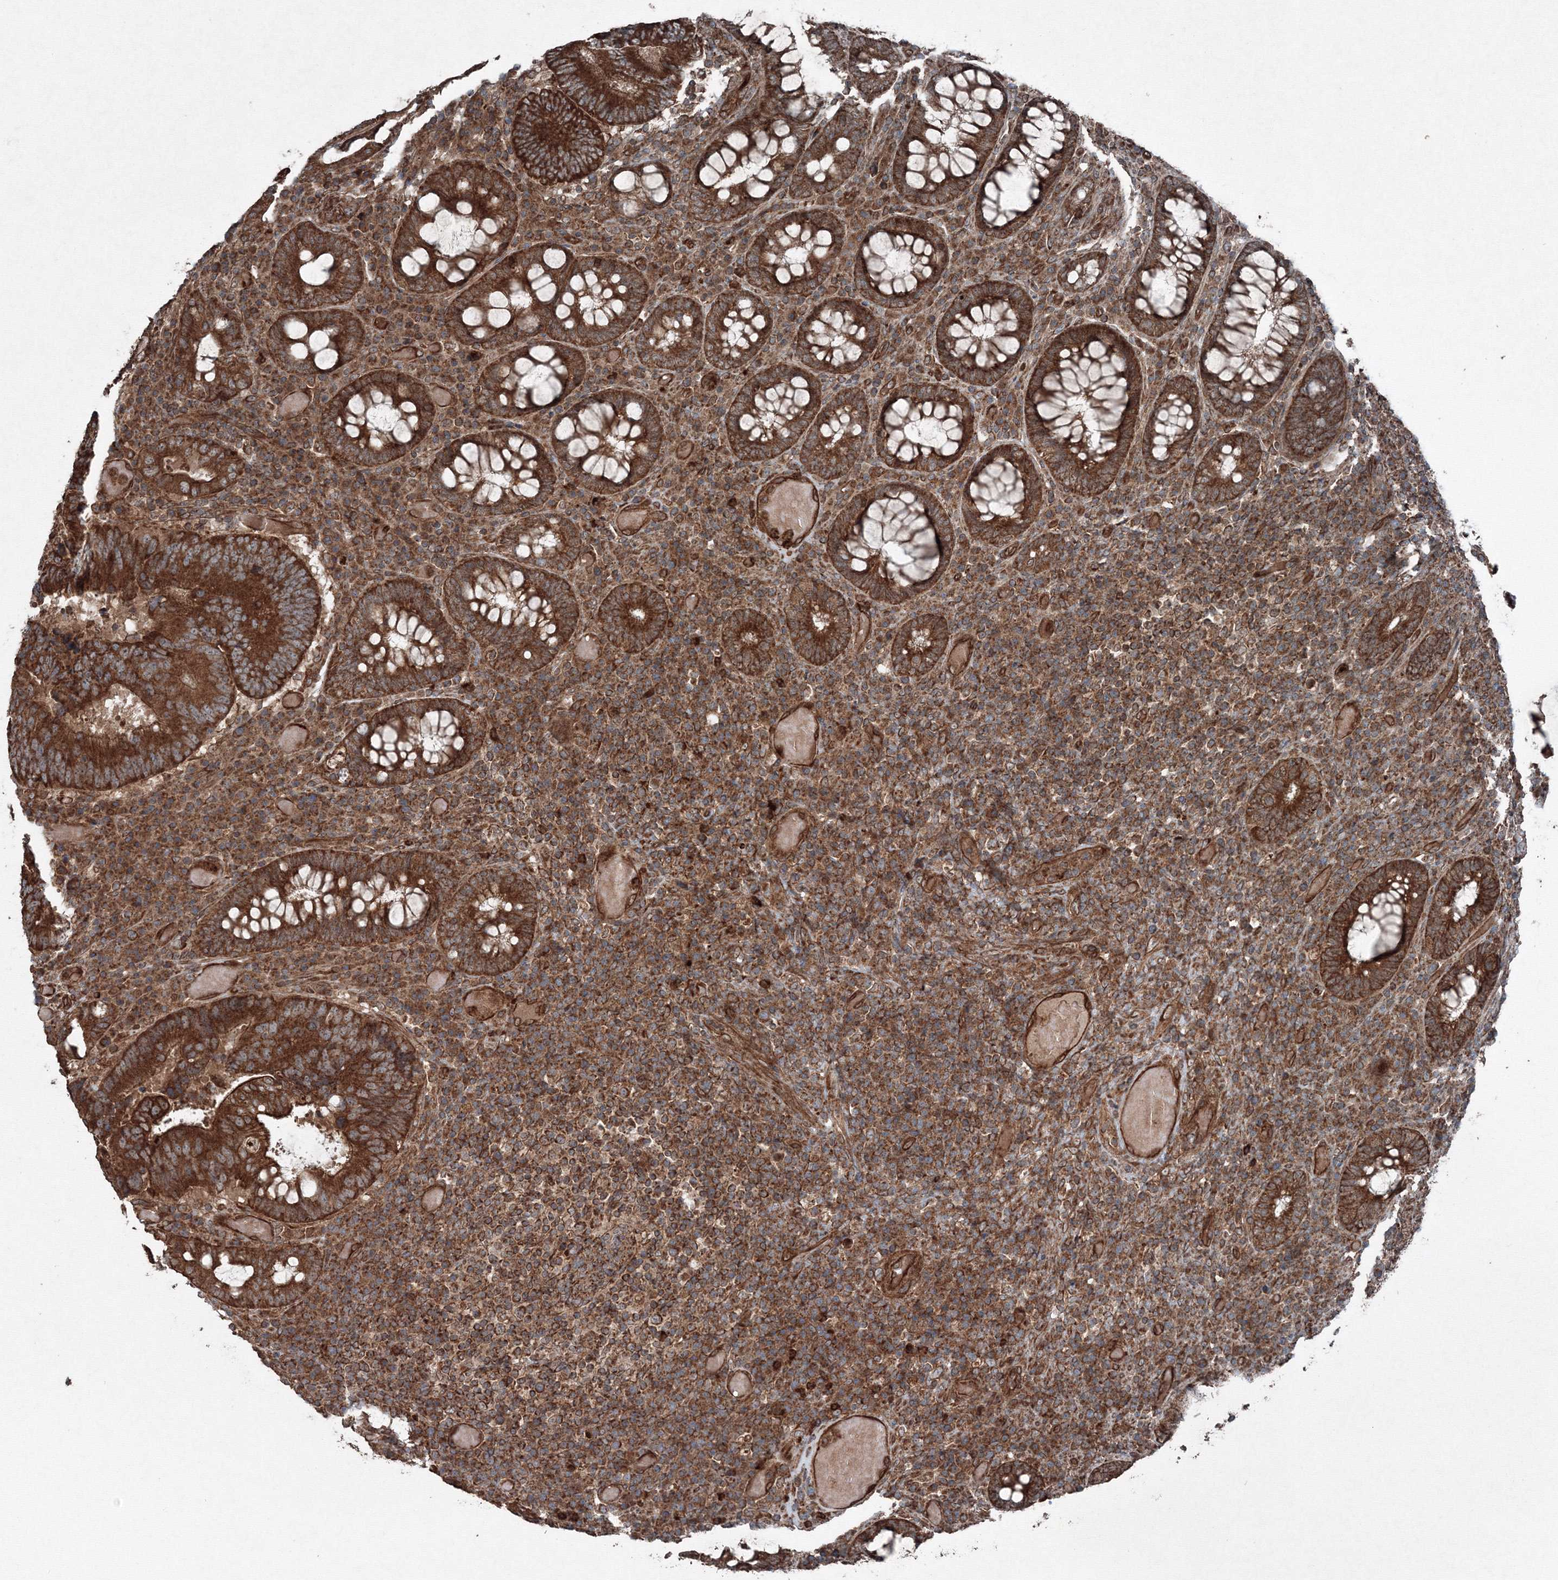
{"staining": {"intensity": "strong", "quantity": ">75%", "location": "cytoplasmic/membranous"}, "tissue": "colorectal cancer", "cell_type": "Tumor cells", "image_type": "cancer", "snomed": [{"axis": "morphology", "description": "Adenocarcinoma, NOS"}, {"axis": "topography", "description": "Colon"}], "caption": "Colorectal cancer tissue shows strong cytoplasmic/membranous positivity in about >75% of tumor cells (brown staining indicates protein expression, while blue staining denotes nuclei).", "gene": "COPS7B", "patient": {"sex": "female", "age": 78}}